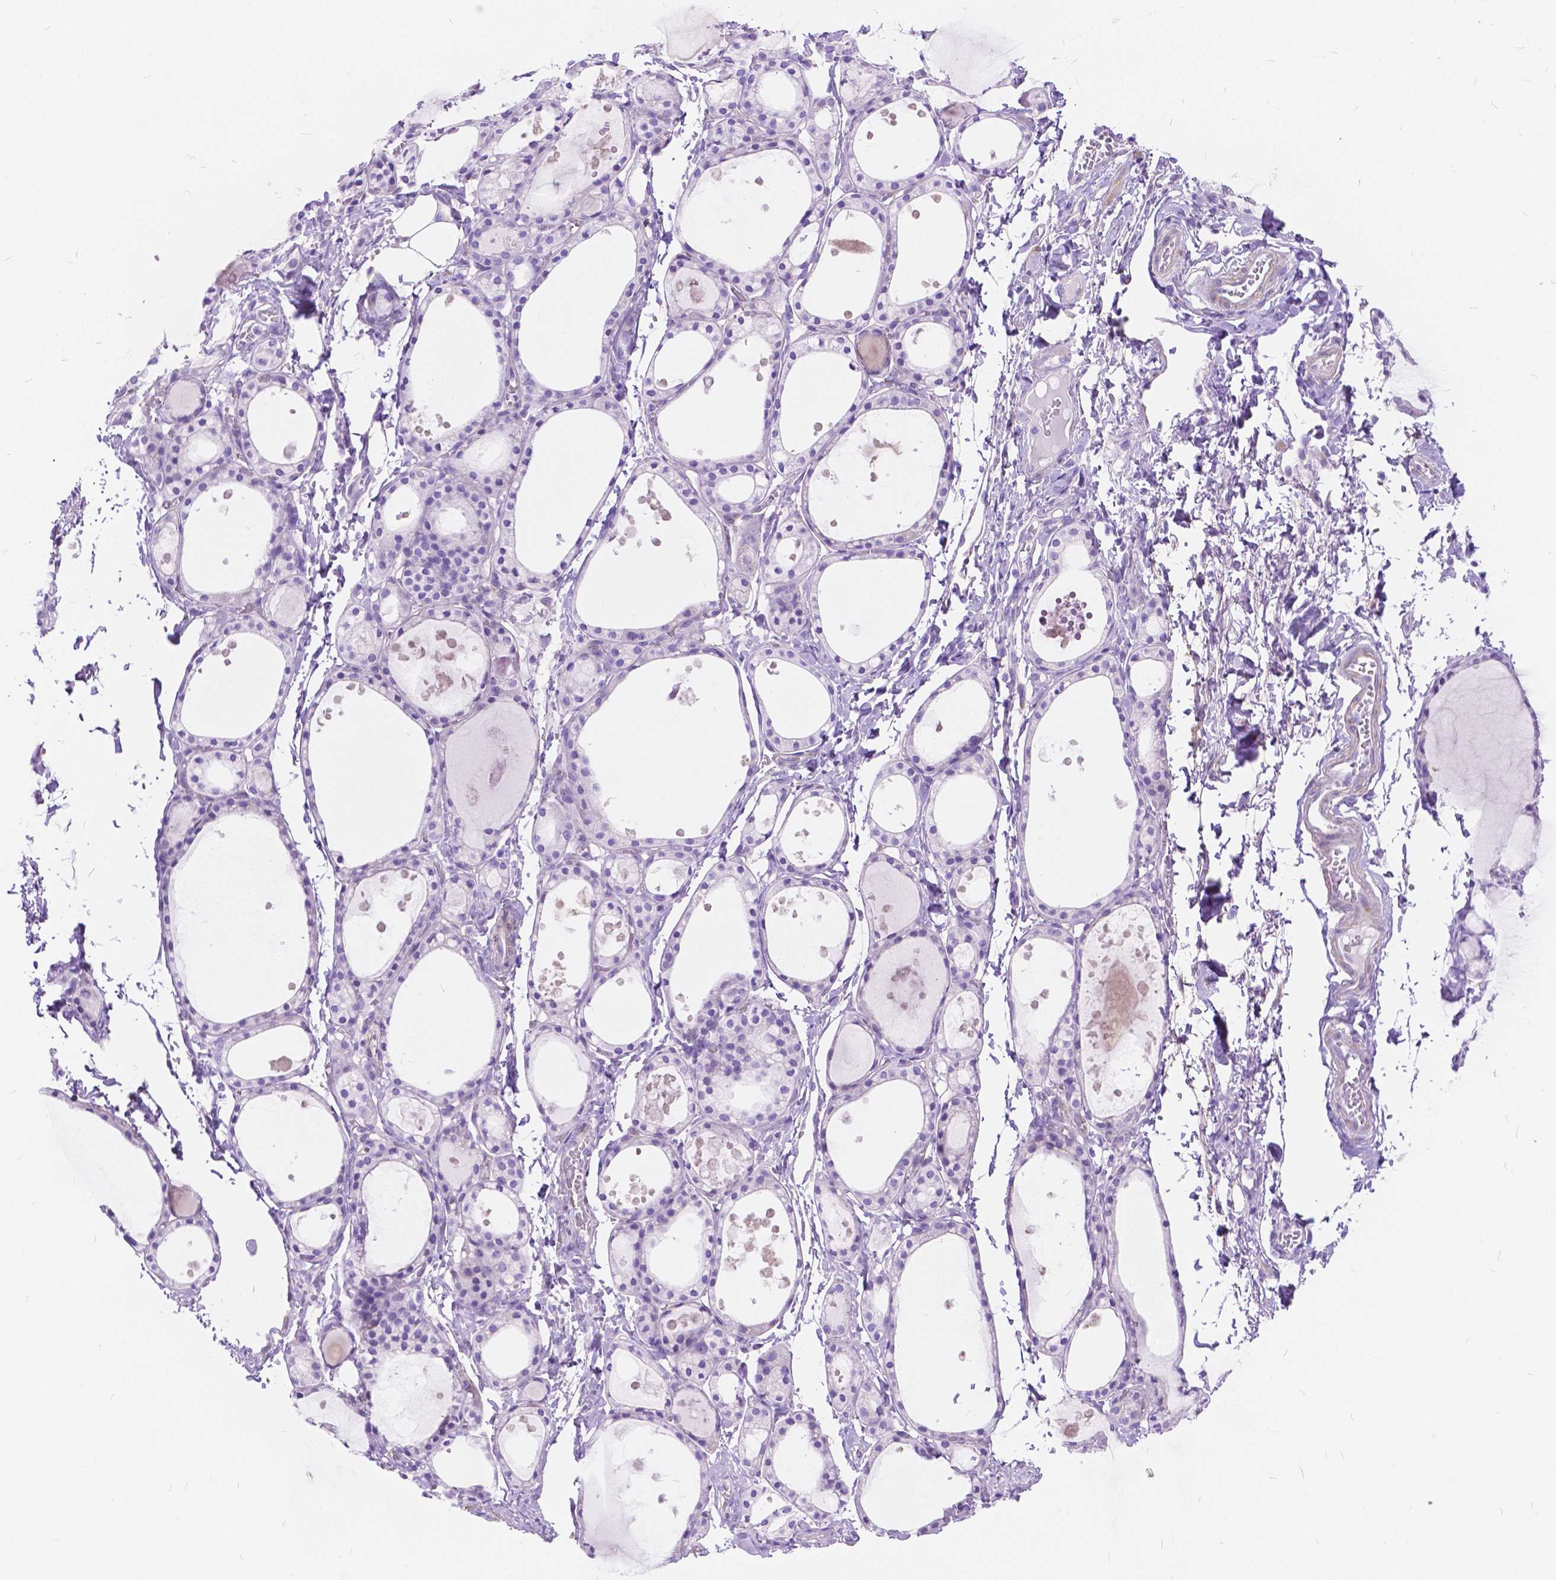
{"staining": {"intensity": "negative", "quantity": "none", "location": "none"}, "tissue": "thyroid gland", "cell_type": "Glandular cells", "image_type": "normal", "snomed": [{"axis": "morphology", "description": "Normal tissue, NOS"}, {"axis": "topography", "description": "Thyroid gland"}], "caption": "Protein analysis of normal thyroid gland displays no significant positivity in glandular cells.", "gene": "CHRM1", "patient": {"sex": "male", "age": 68}}